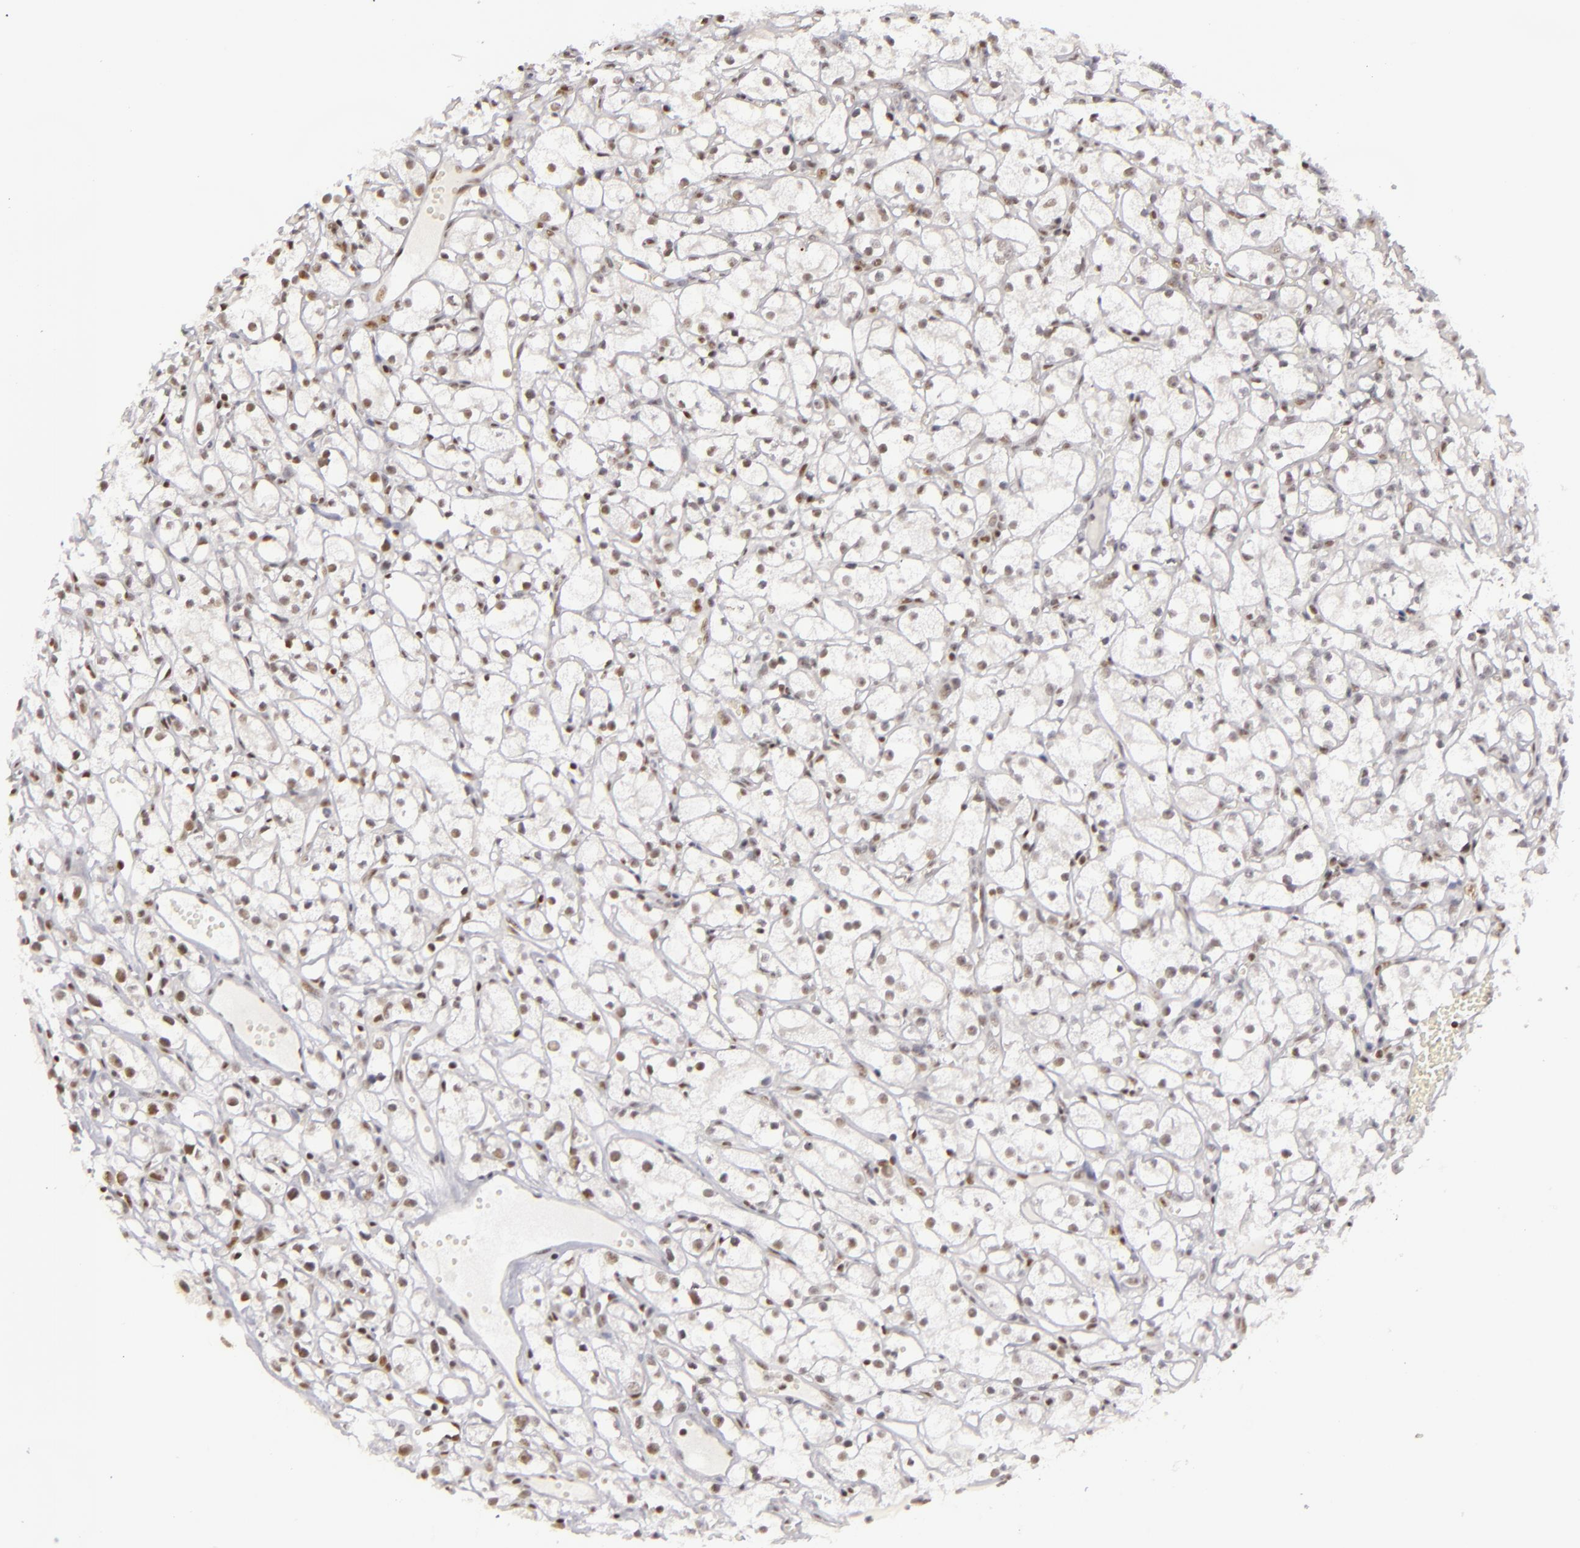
{"staining": {"intensity": "weak", "quantity": "25%-75%", "location": "nuclear"}, "tissue": "renal cancer", "cell_type": "Tumor cells", "image_type": "cancer", "snomed": [{"axis": "morphology", "description": "Adenocarcinoma, NOS"}, {"axis": "topography", "description": "Kidney"}], "caption": "Immunohistochemistry of human renal cancer displays low levels of weak nuclear expression in about 25%-75% of tumor cells.", "gene": "DAXX", "patient": {"sex": "male", "age": 61}}